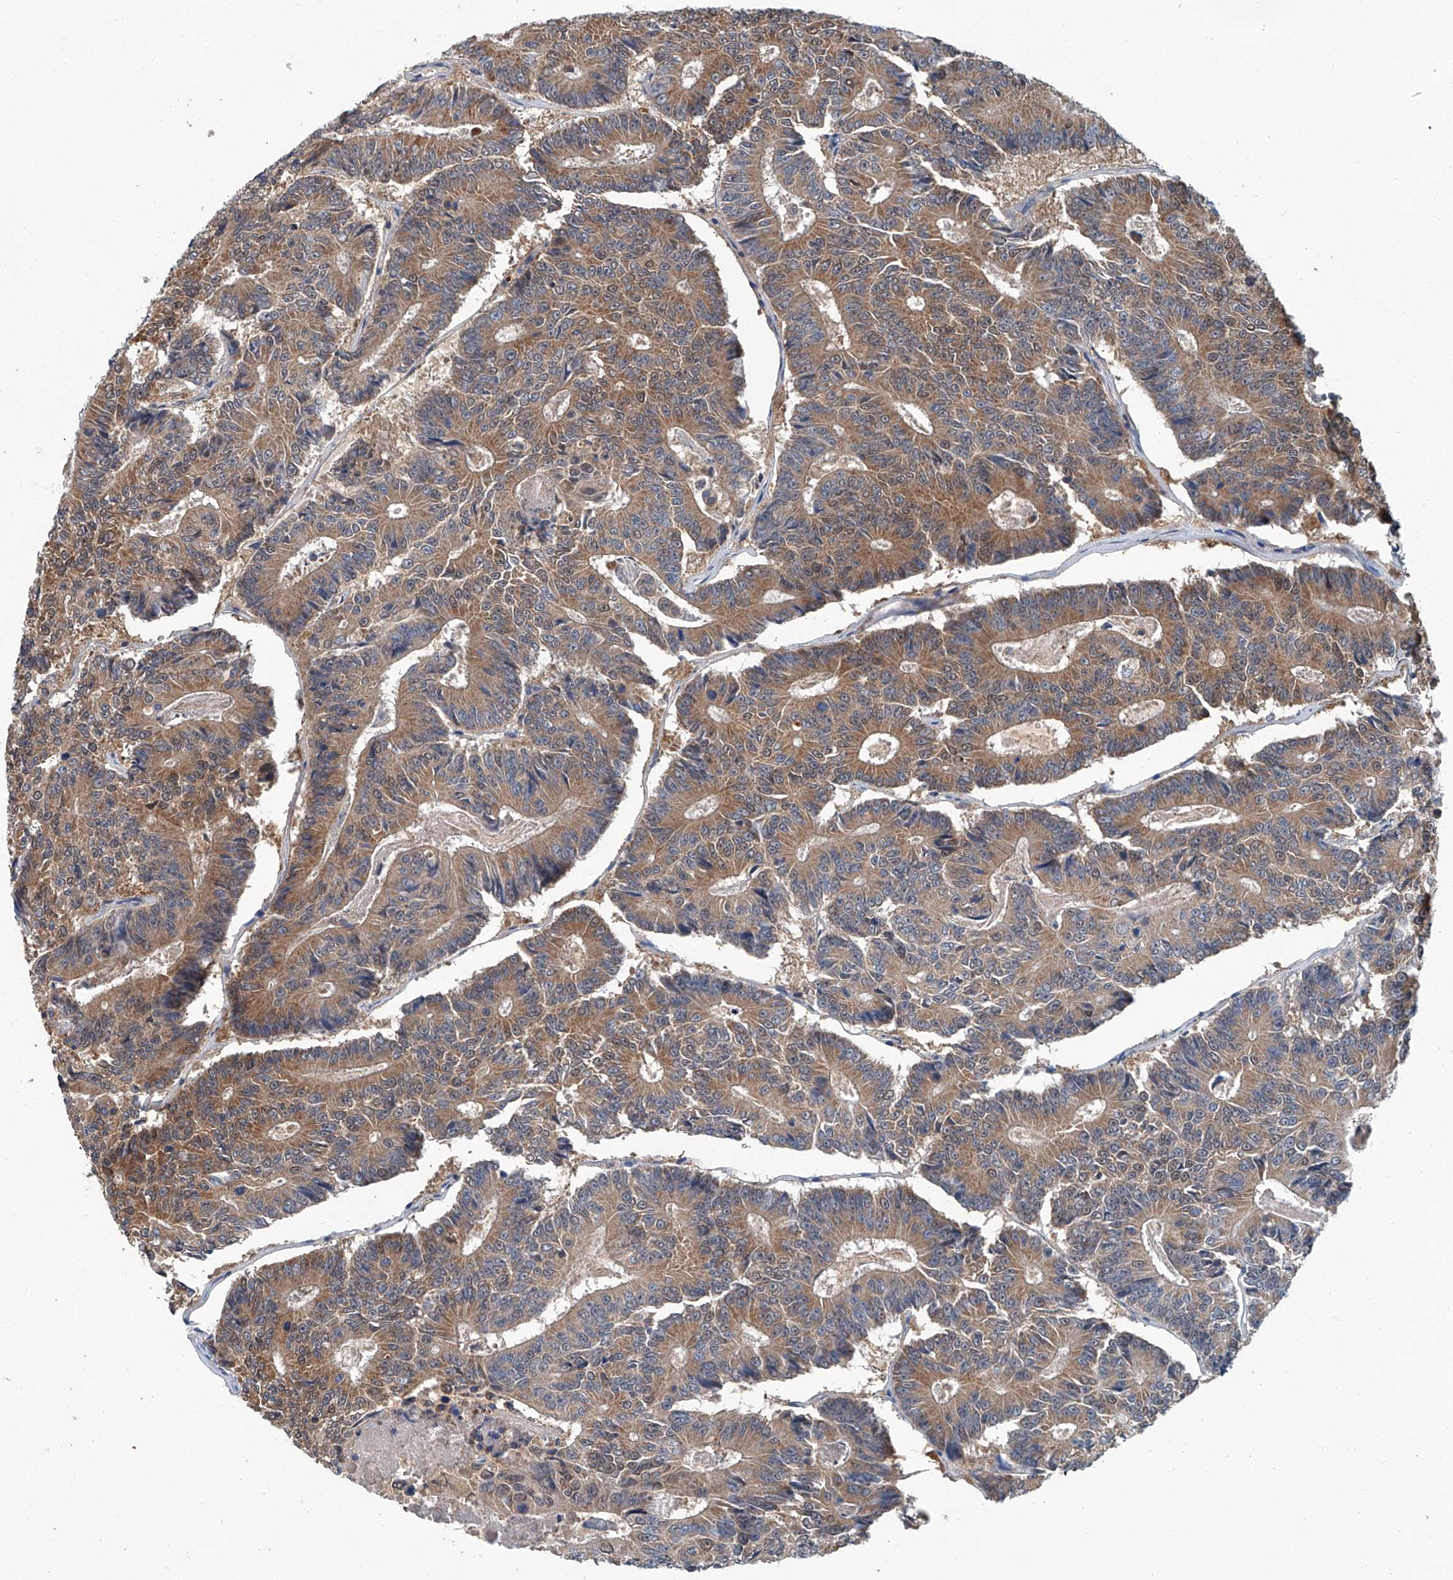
{"staining": {"intensity": "moderate", "quantity": ">75%", "location": "cytoplasmic/membranous"}, "tissue": "colorectal cancer", "cell_type": "Tumor cells", "image_type": "cancer", "snomed": [{"axis": "morphology", "description": "Adenocarcinoma, NOS"}, {"axis": "topography", "description": "Colon"}], "caption": "Immunohistochemical staining of human colorectal cancer (adenocarcinoma) reveals medium levels of moderate cytoplasmic/membranous protein expression in approximately >75% of tumor cells.", "gene": "CLK1", "patient": {"sex": "male", "age": 83}}